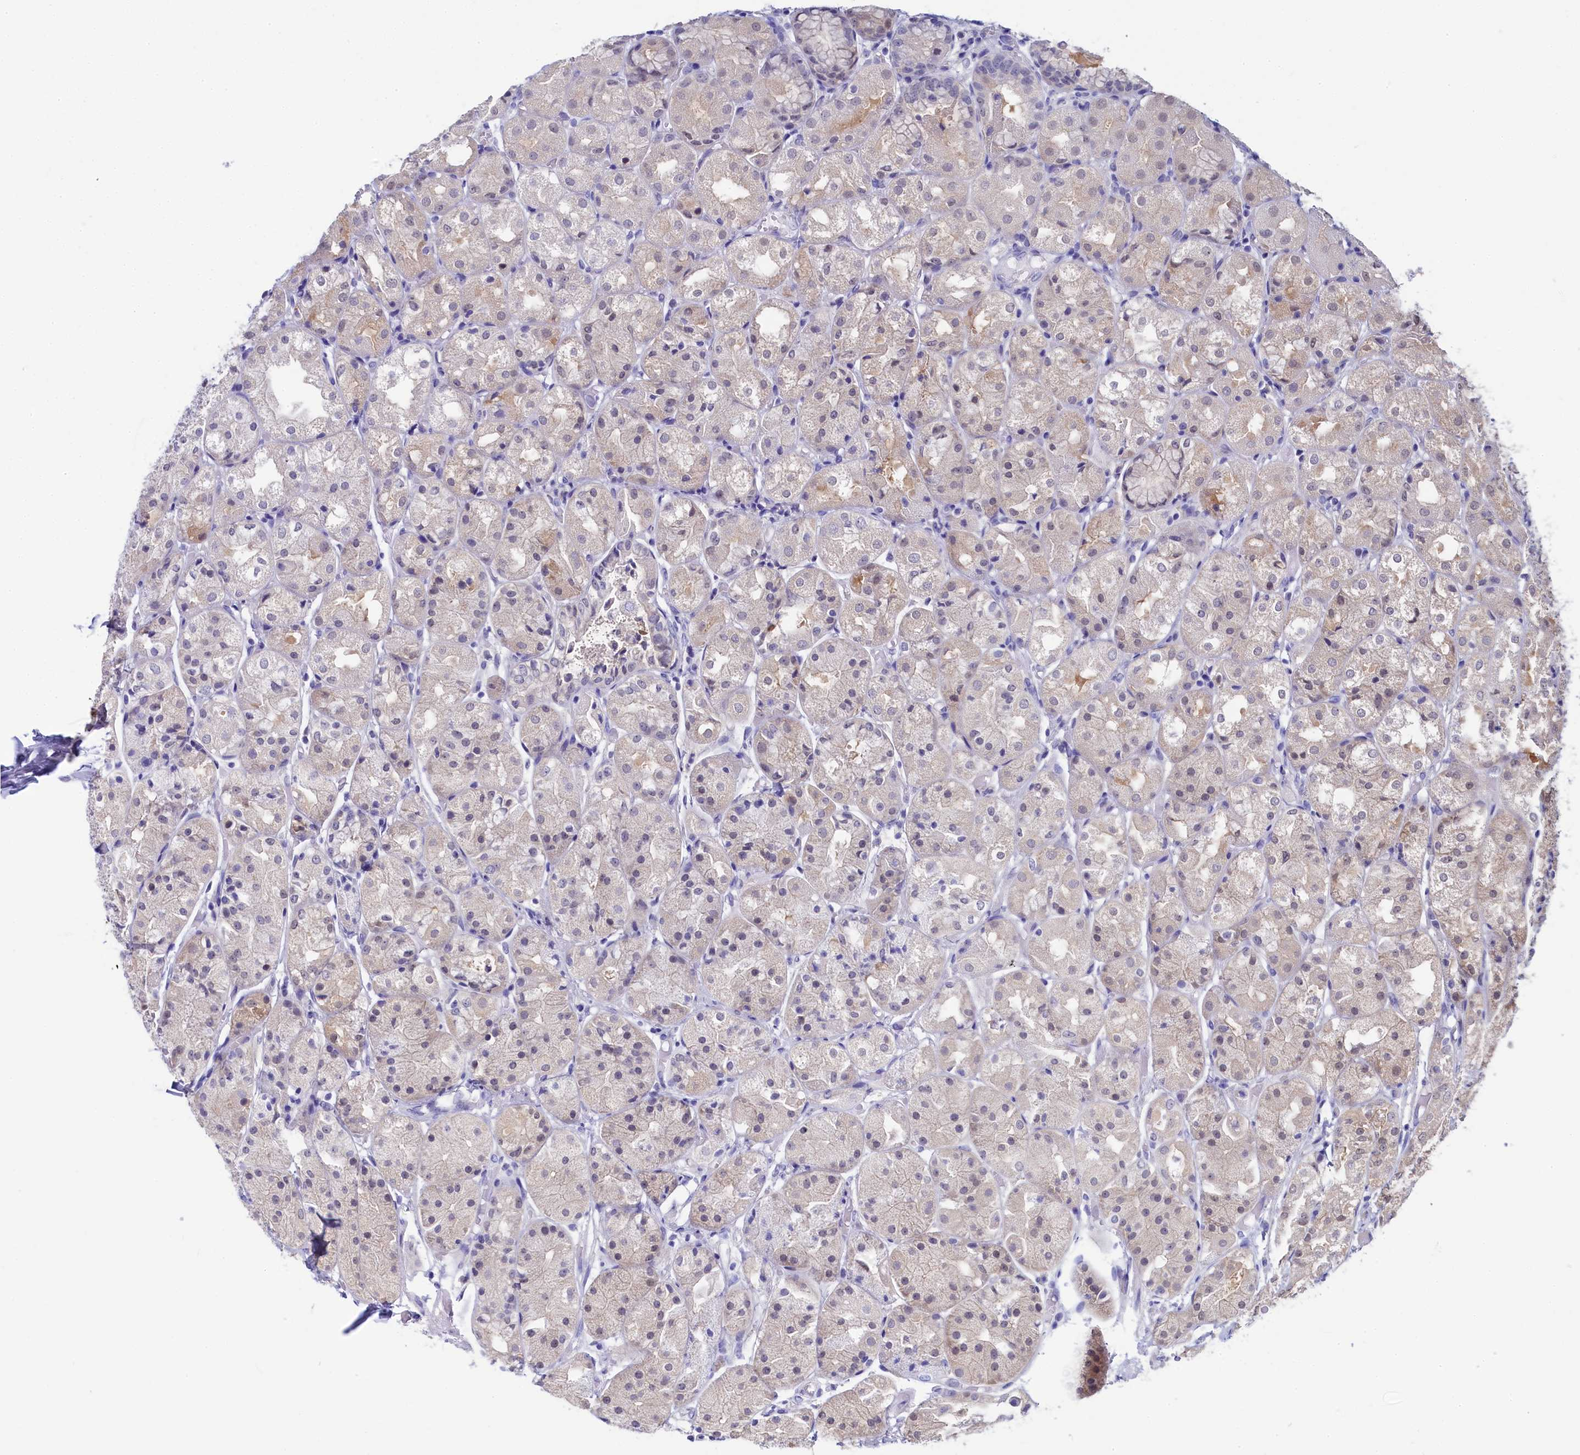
{"staining": {"intensity": "negative", "quantity": "none", "location": "none"}, "tissue": "stomach", "cell_type": "Glandular cells", "image_type": "normal", "snomed": [{"axis": "morphology", "description": "Normal tissue, NOS"}, {"axis": "topography", "description": "Stomach, upper"}], "caption": "The IHC micrograph has no significant positivity in glandular cells of stomach.", "gene": "C11orf54", "patient": {"sex": "male", "age": 72}}